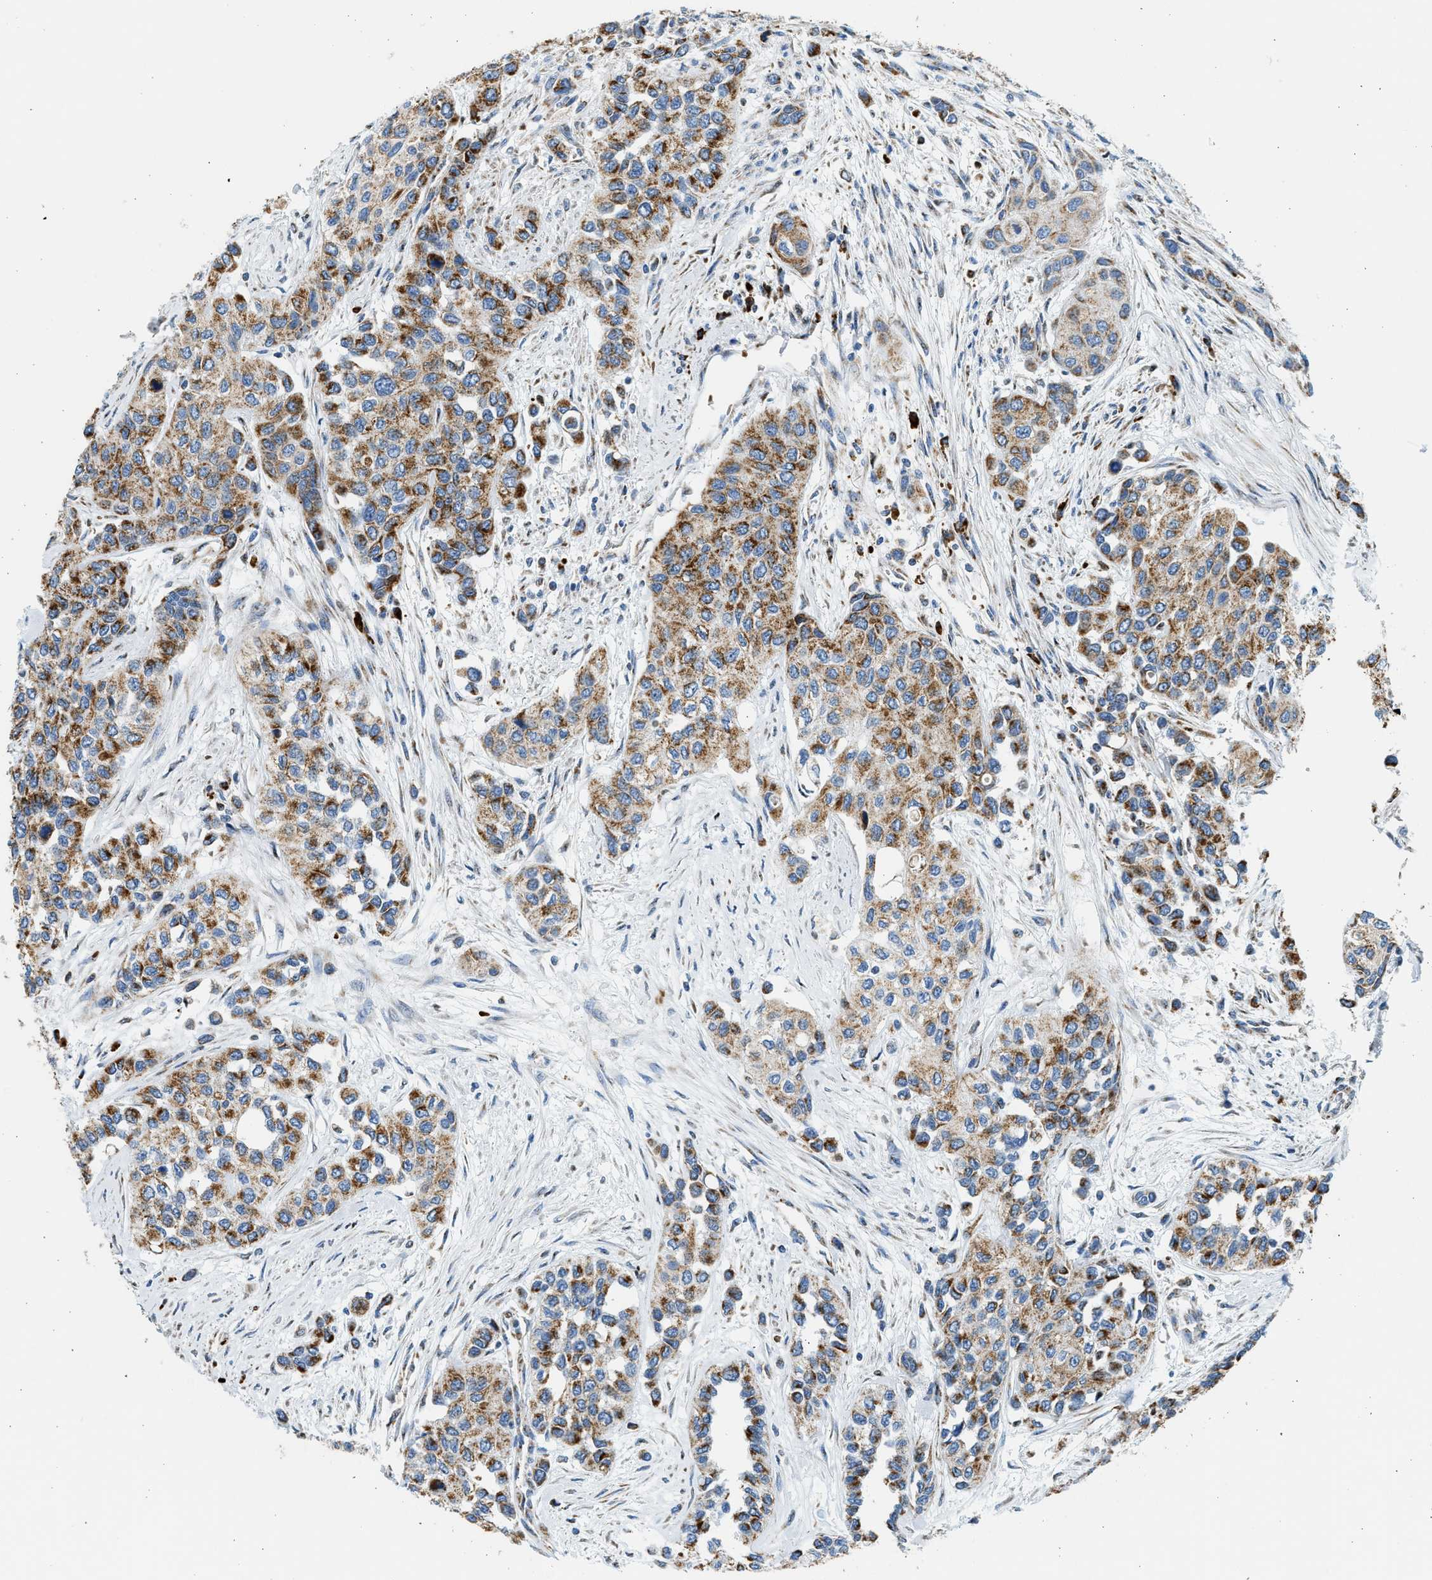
{"staining": {"intensity": "moderate", "quantity": ">75%", "location": "cytoplasmic/membranous"}, "tissue": "urothelial cancer", "cell_type": "Tumor cells", "image_type": "cancer", "snomed": [{"axis": "morphology", "description": "Urothelial carcinoma, High grade"}, {"axis": "topography", "description": "Urinary bladder"}], "caption": "Tumor cells exhibit moderate cytoplasmic/membranous positivity in about >75% of cells in urothelial carcinoma (high-grade).", "gene": "KCNMB3", "patient": {"sex": "female", "age": 56}}